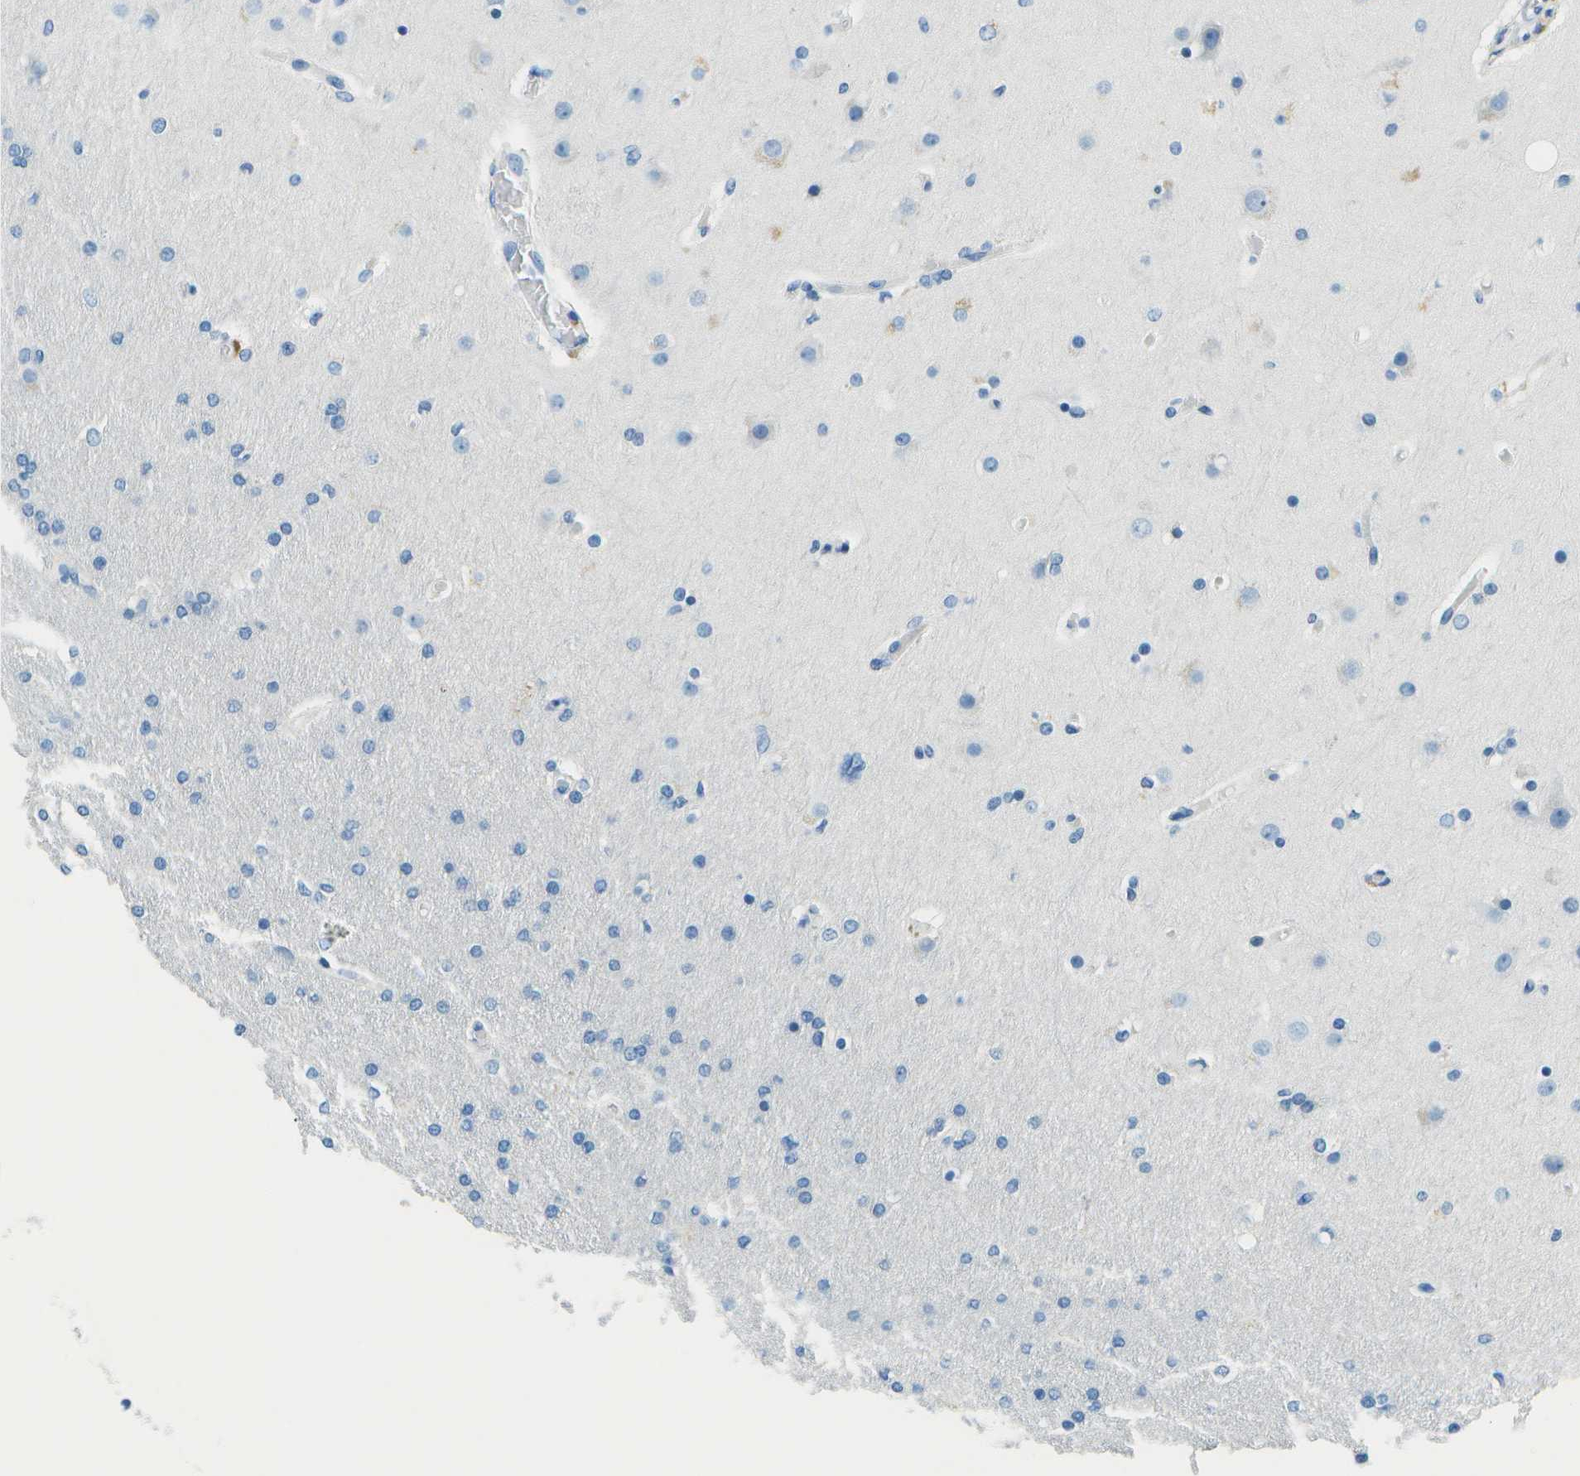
{"staining": {"intensity": "negative", "quantity": "none", "location": "none"}, "tissue": "glioma", "cell_type": "Tumor cells", "image_type": "cancer", "snomed": [{"axis": "morphology", "description": "Glioma, malignant, High grade"}, {"axis": "topography", "description": "Cerebral cortex"}], "caption": "This image is of malignant glioma (high-grade) stained with immunohistochemistry (IHC) to label a protein in brown with the nuclei are counter-stained blue. There is no expression in tumor cells.", "gene": "SLC16A10", "patient": {"sex": "female", "age": 36}}